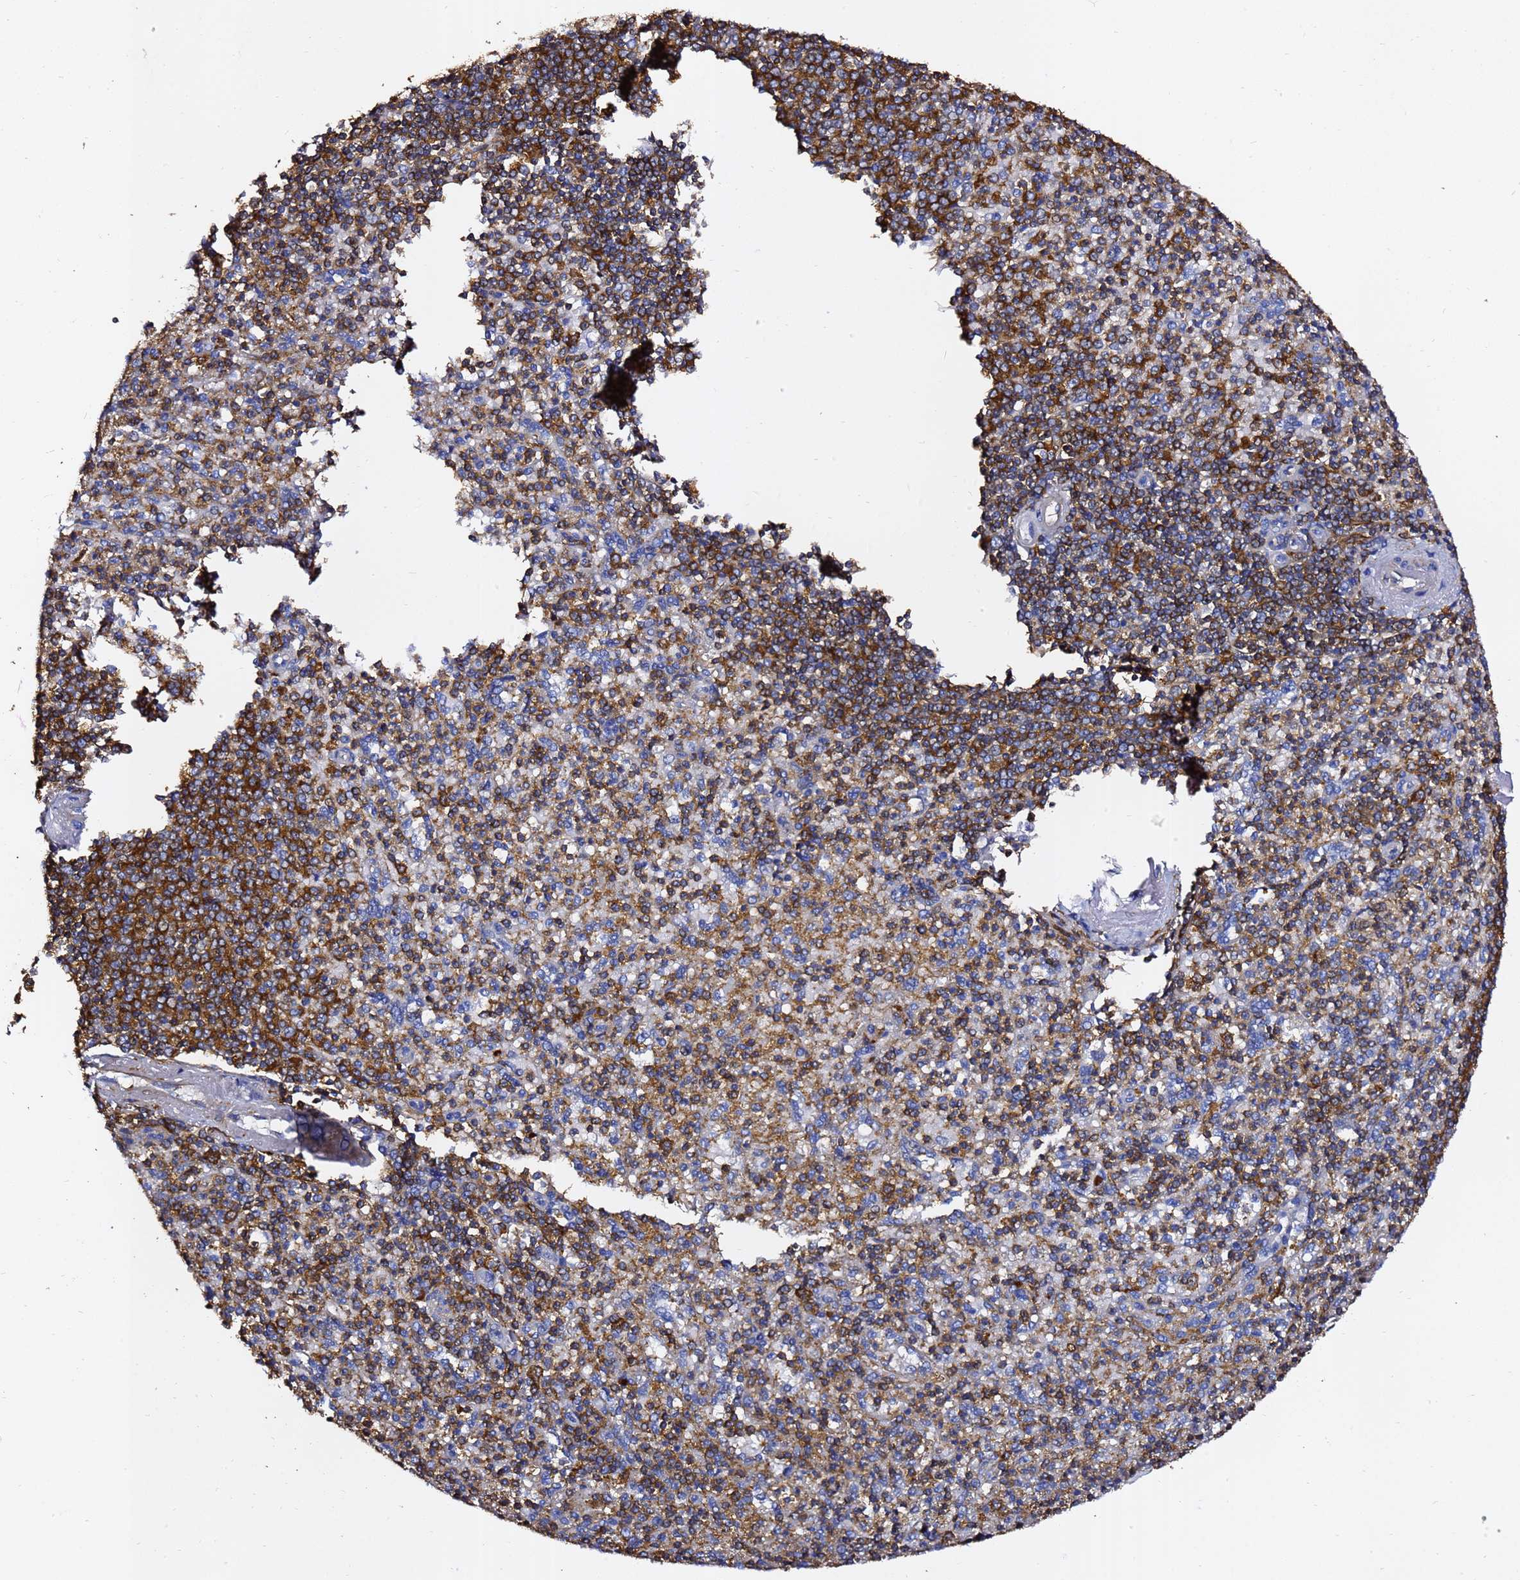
{"staining": {"intensity": "moderate", "quantity": "25%-75%", "location": "cytoplasmic/membranous"}, "tissue": "spleen", "cell_type": "Cells in red pulp", "image_type": "normal", "snomed": [{"axis": "morphology", "description": "Normal tissue, NOS"}, {"axis": "topography", "description": "Spleen"}], "caption": "IHC histopathology image of benign spleen stained for a protein (brown), which displays medium levels of moderate cytoplasmic/membranous staining in approximately 25%-75% of cells in red pulp.", "gene": "ACTA1", "patient": {"sex": "male", "age": 82}}